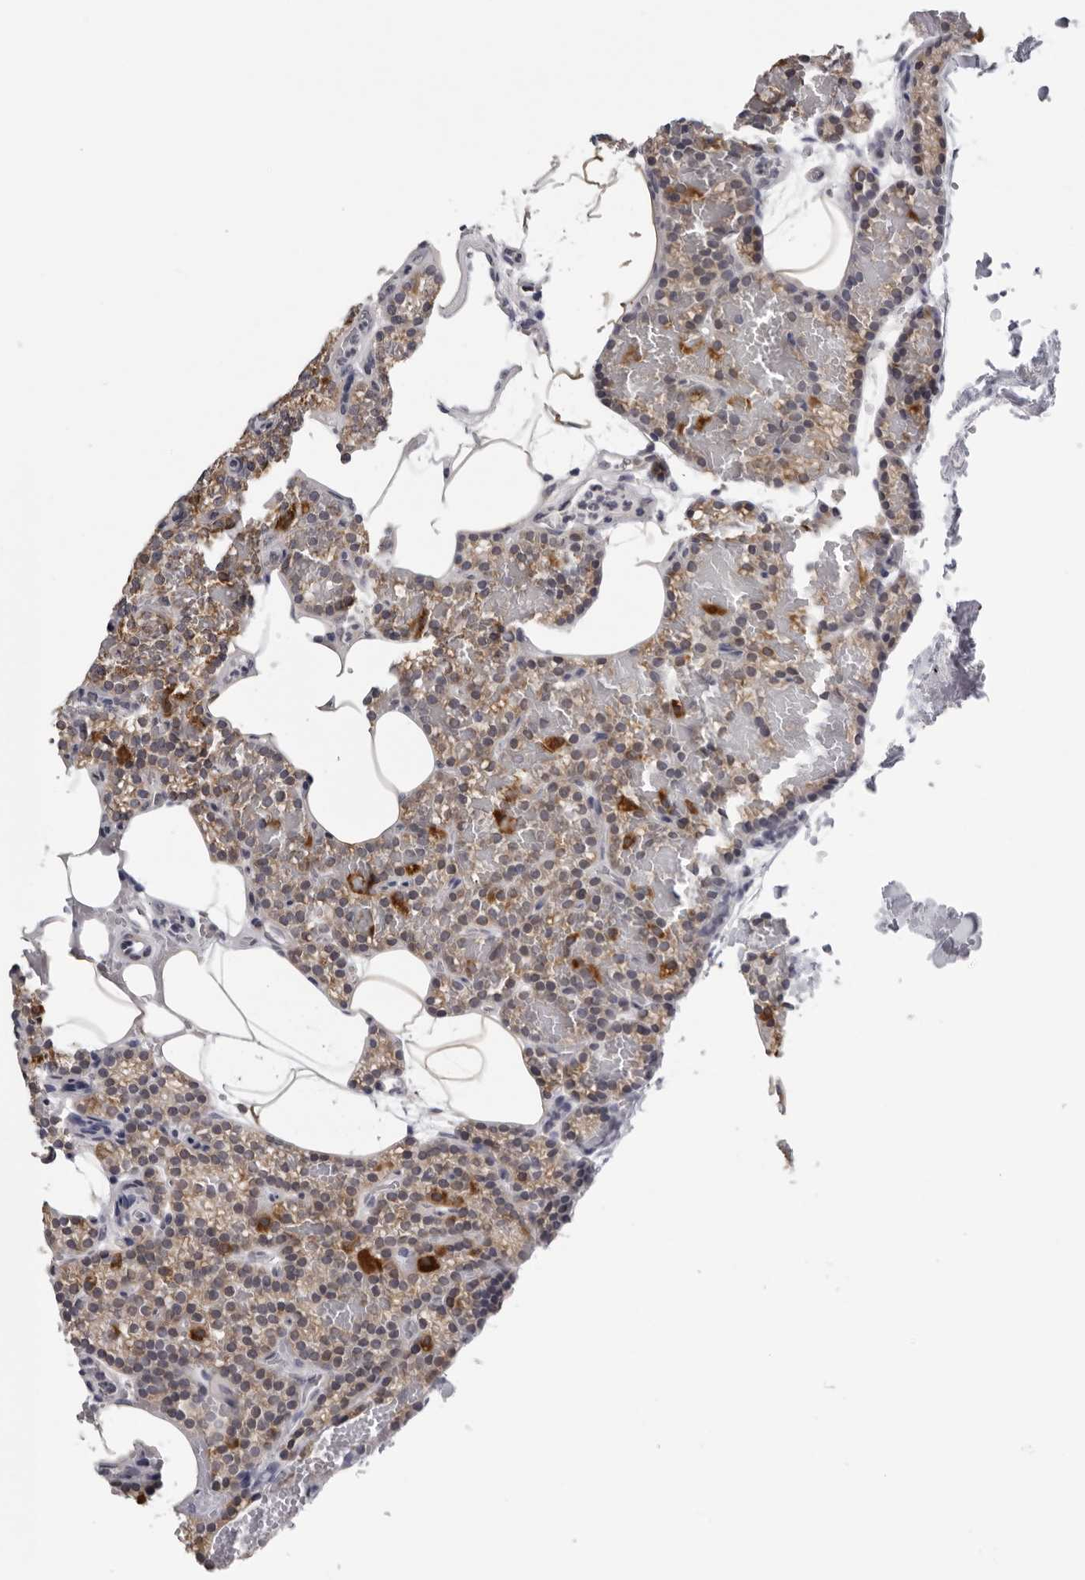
{"staining": {"intensity": "weak", "quantity": "25%-75%", "location": "cytoplasmic/membranous"}, "tissue": "parathyroid gland", "cell_type": "Glandular cells", "image_type": "normal", "snomed": [{"axis": "morphology", "description": "Normal tissue, NOS"}, {"axis": "topography", "description": "Parathyroid gland"}], "caption": "Brown immunohistochemical staining in normal parathyroid gland shows weak cytoplasmic/membranous expression in approximately 25%-75% of glandular cells.", "gene": "CPT2", "patient": {"sex": "male", "age": 58}}